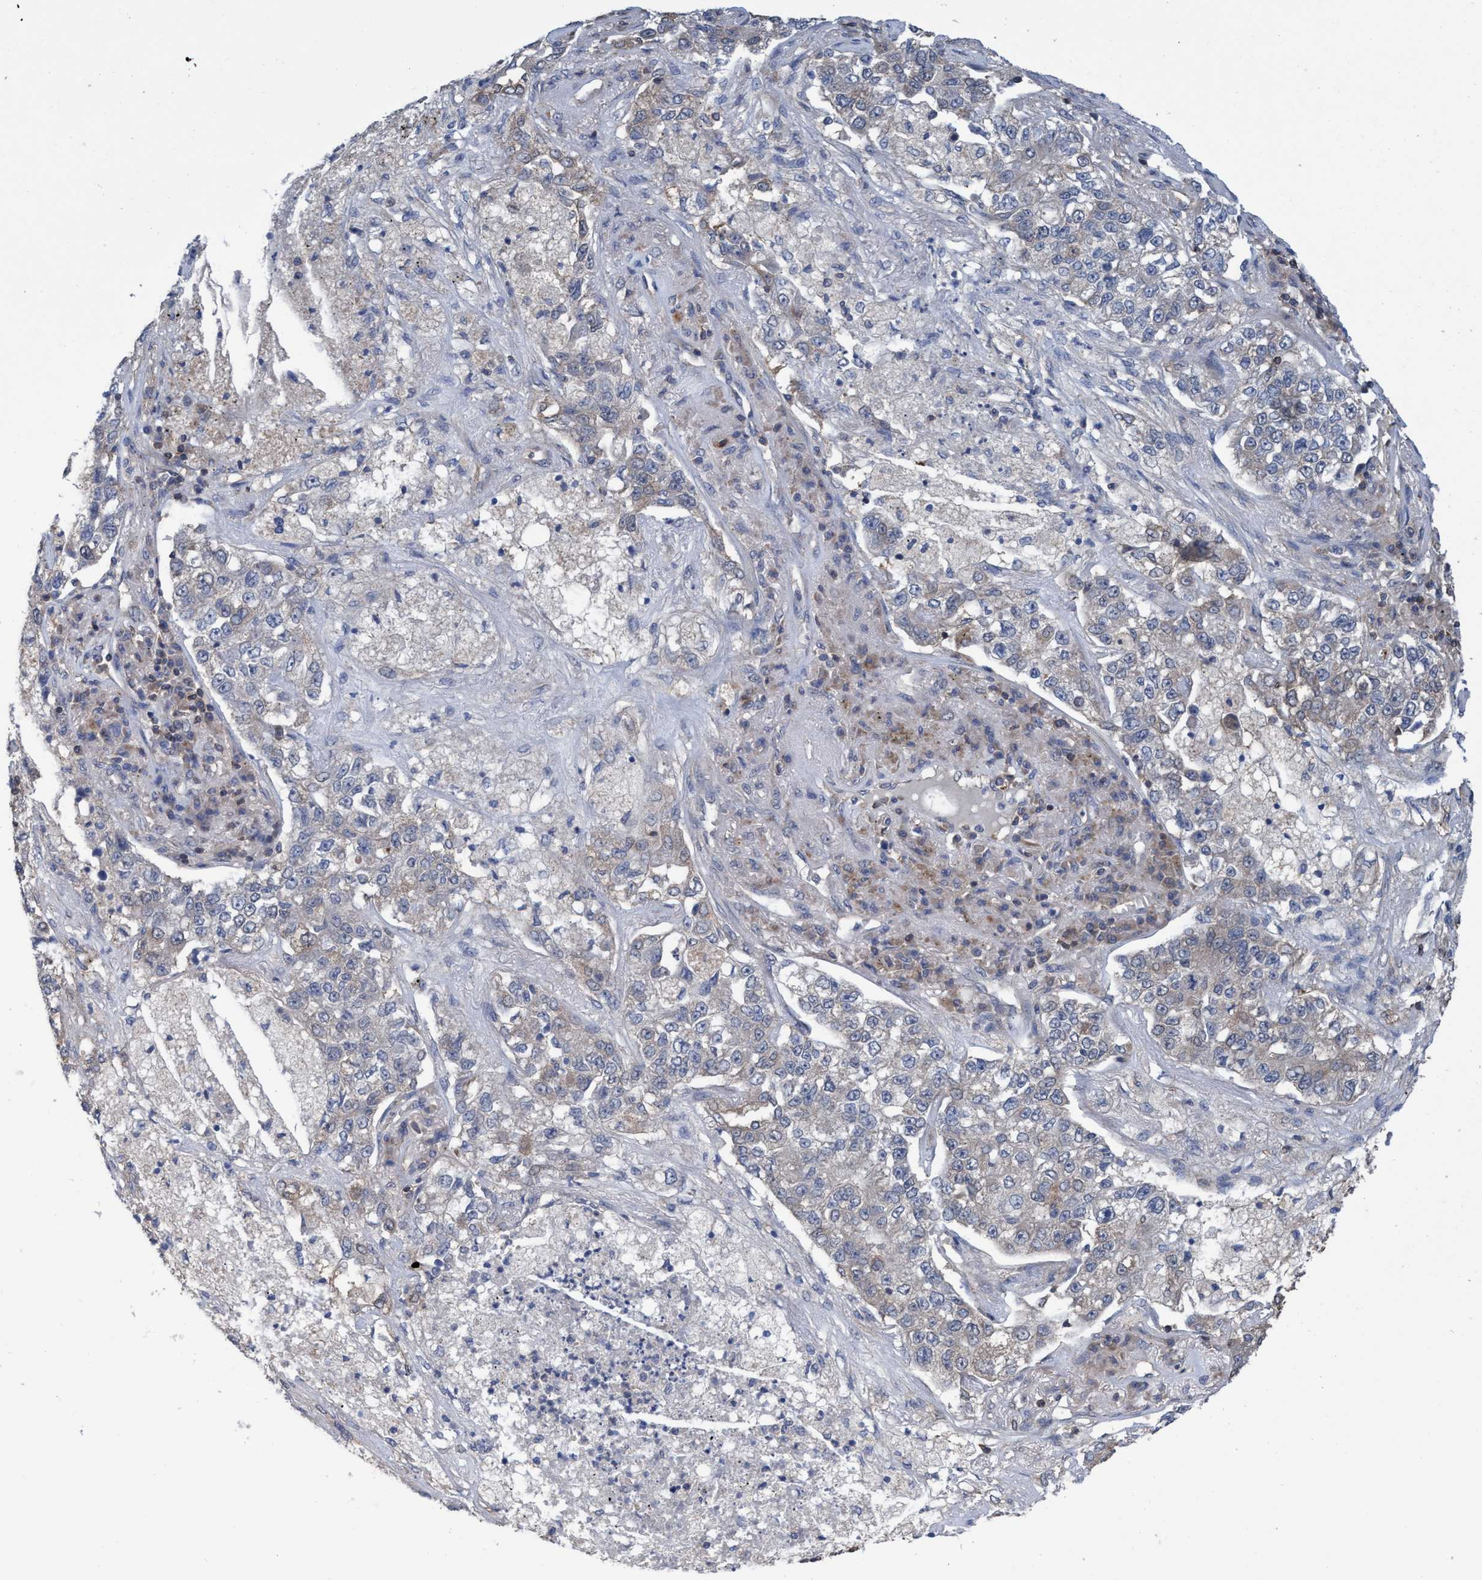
{"staining": {"intensity": "negative", "quantity": "none", "location": "none"}, "tissue": "lung cancer", "cell_type": "Tumor cells", "image_type": "cancer", "snomed": [{"axis": "morphology", "description": "Adenocarcinoma, NOS"}, {"axis": "topography", "description": "Lung"}], "caption": "An IHC photomicrograph of lung cancer is shown. There is no staining in tumor cells of lung cancer.", "gene": "GLOD4", "patient": {"sex": "male", "age": 49}}